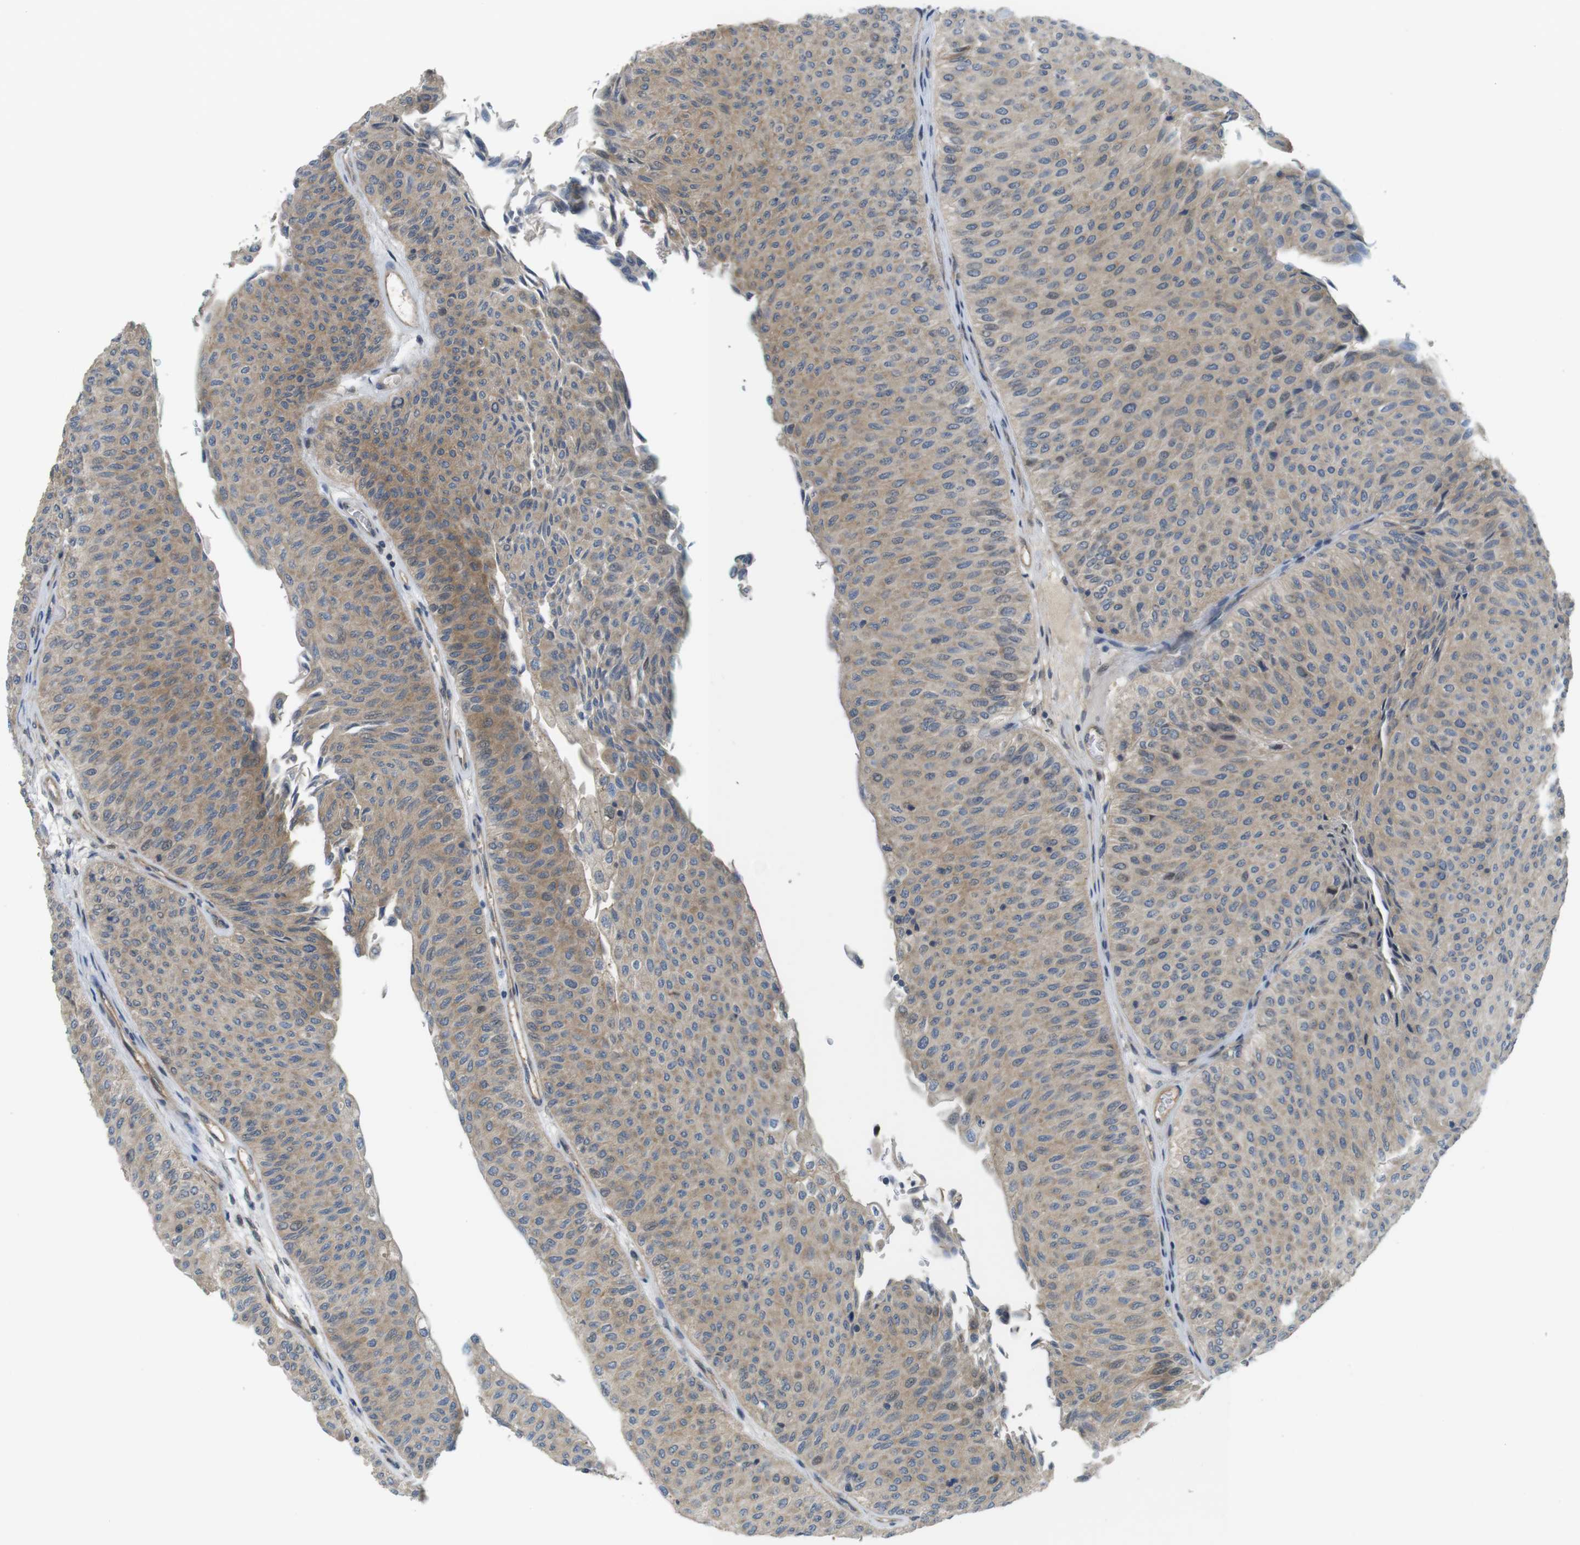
{"staining": {"intensity": "weak", "quantity": ">75%", "location": "cytoplasmic/membranous"}, "tissue": "urothelial cancer", "cell_type": "Tumor cells", "image_type": "cancer", "snomed": [{"axis": "morphology", "description": "Urothelial carcinoma, Low grade"}, {"axis": "topography", "description": "Urinary bladder"}], "caption": "Protein expression by IHC shows weak cytoplasmic/membranous staining in about >75% of tumor cells in urothelial carcinoma (low-grade). Nuclei are stained in blue.", "gene": "ABHD15", "patient": {"sex": "male", "age": 78}}